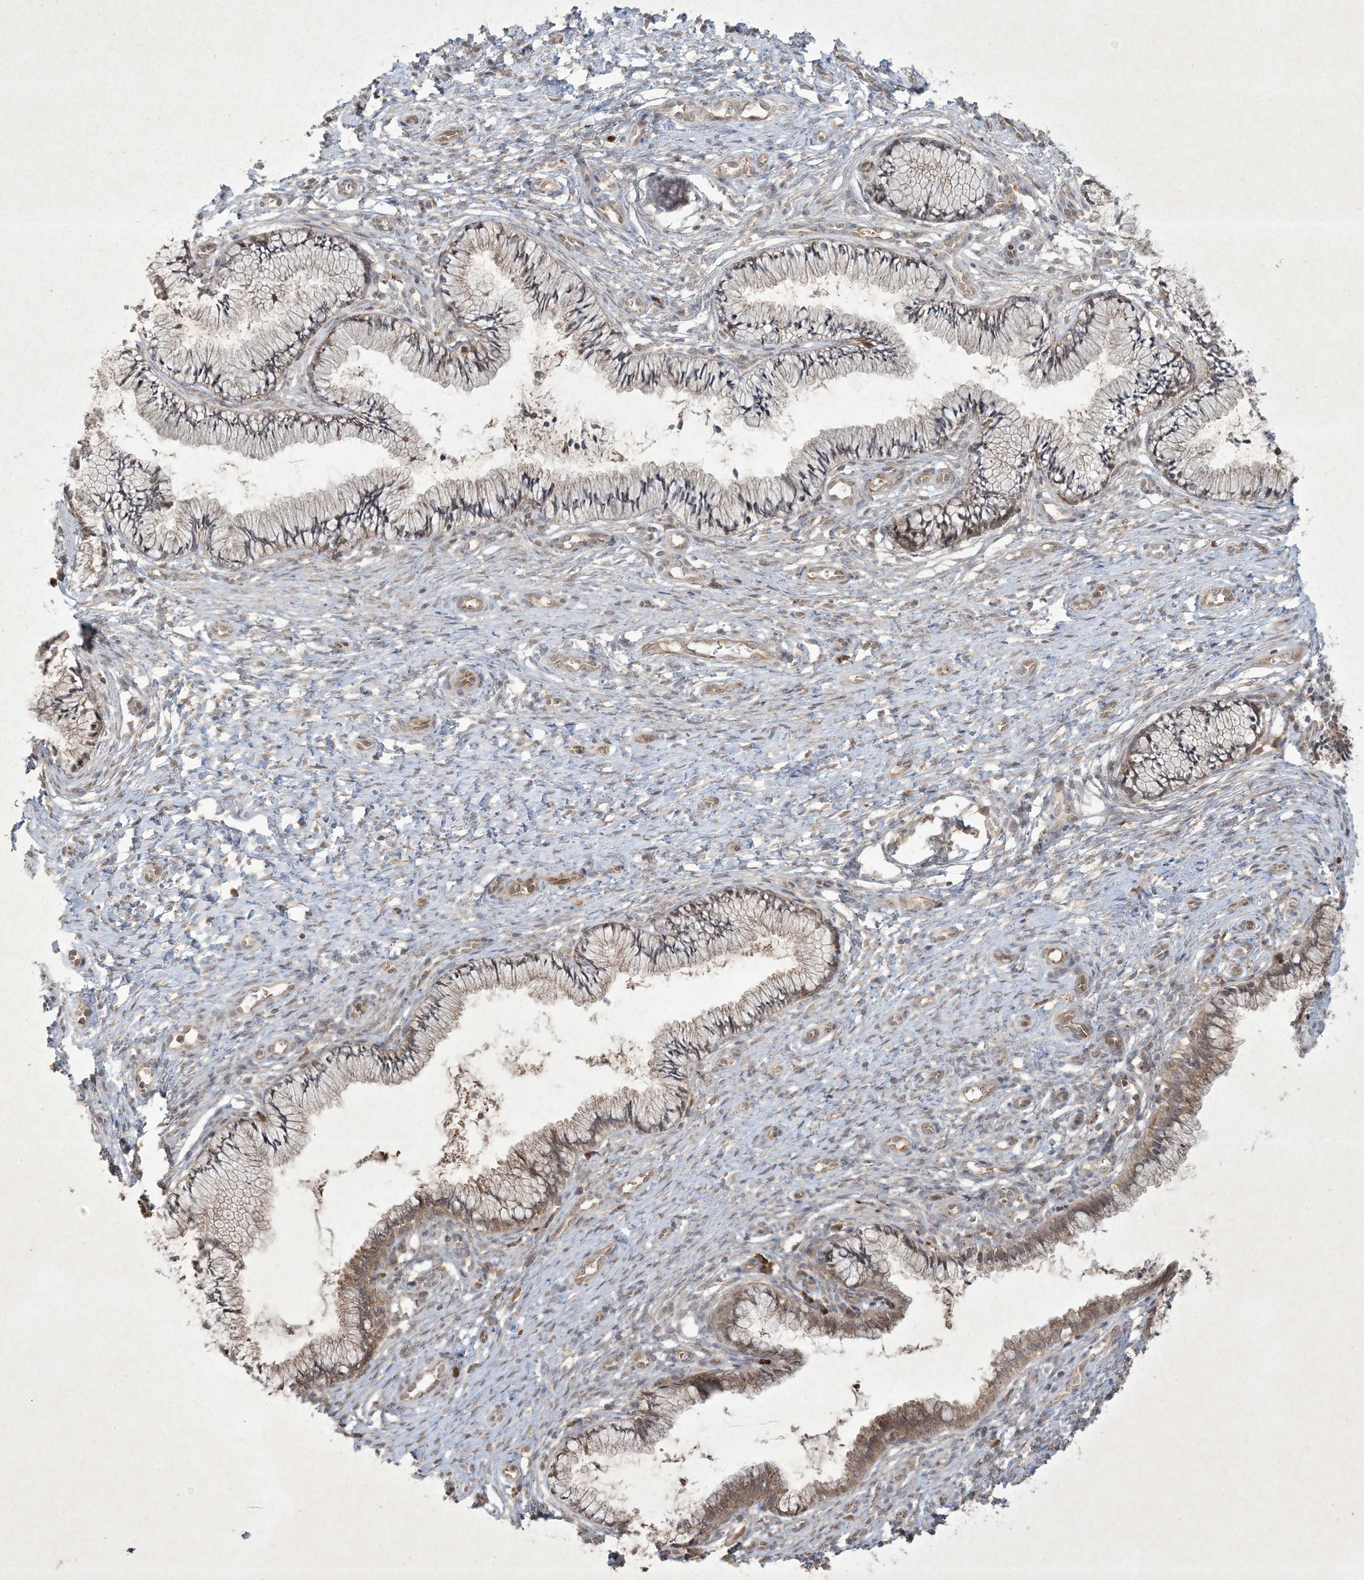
{"staining": {"intensity": "moderate", "quantity": "25%-75%", "location": "cytoplasmic/membranous,nuclear"}, "tissue": "cervix", "cell_type": "Glandular cells", "image_type": "normal", "snomed": [{"axis": "morphology", "description": "Normal tissue, NOS"}, {"axis": "topography", "description": "Cervix"}], "caption": "An image showing moderate cytoplasmic/membranous,nuclear staining in approximately 25%-75% of glandular cells in benign cervix, as visualized by brown immunohistochemical staining.", "gene": "NRBP2", "patient": {"sex": "female", "age": 36}}